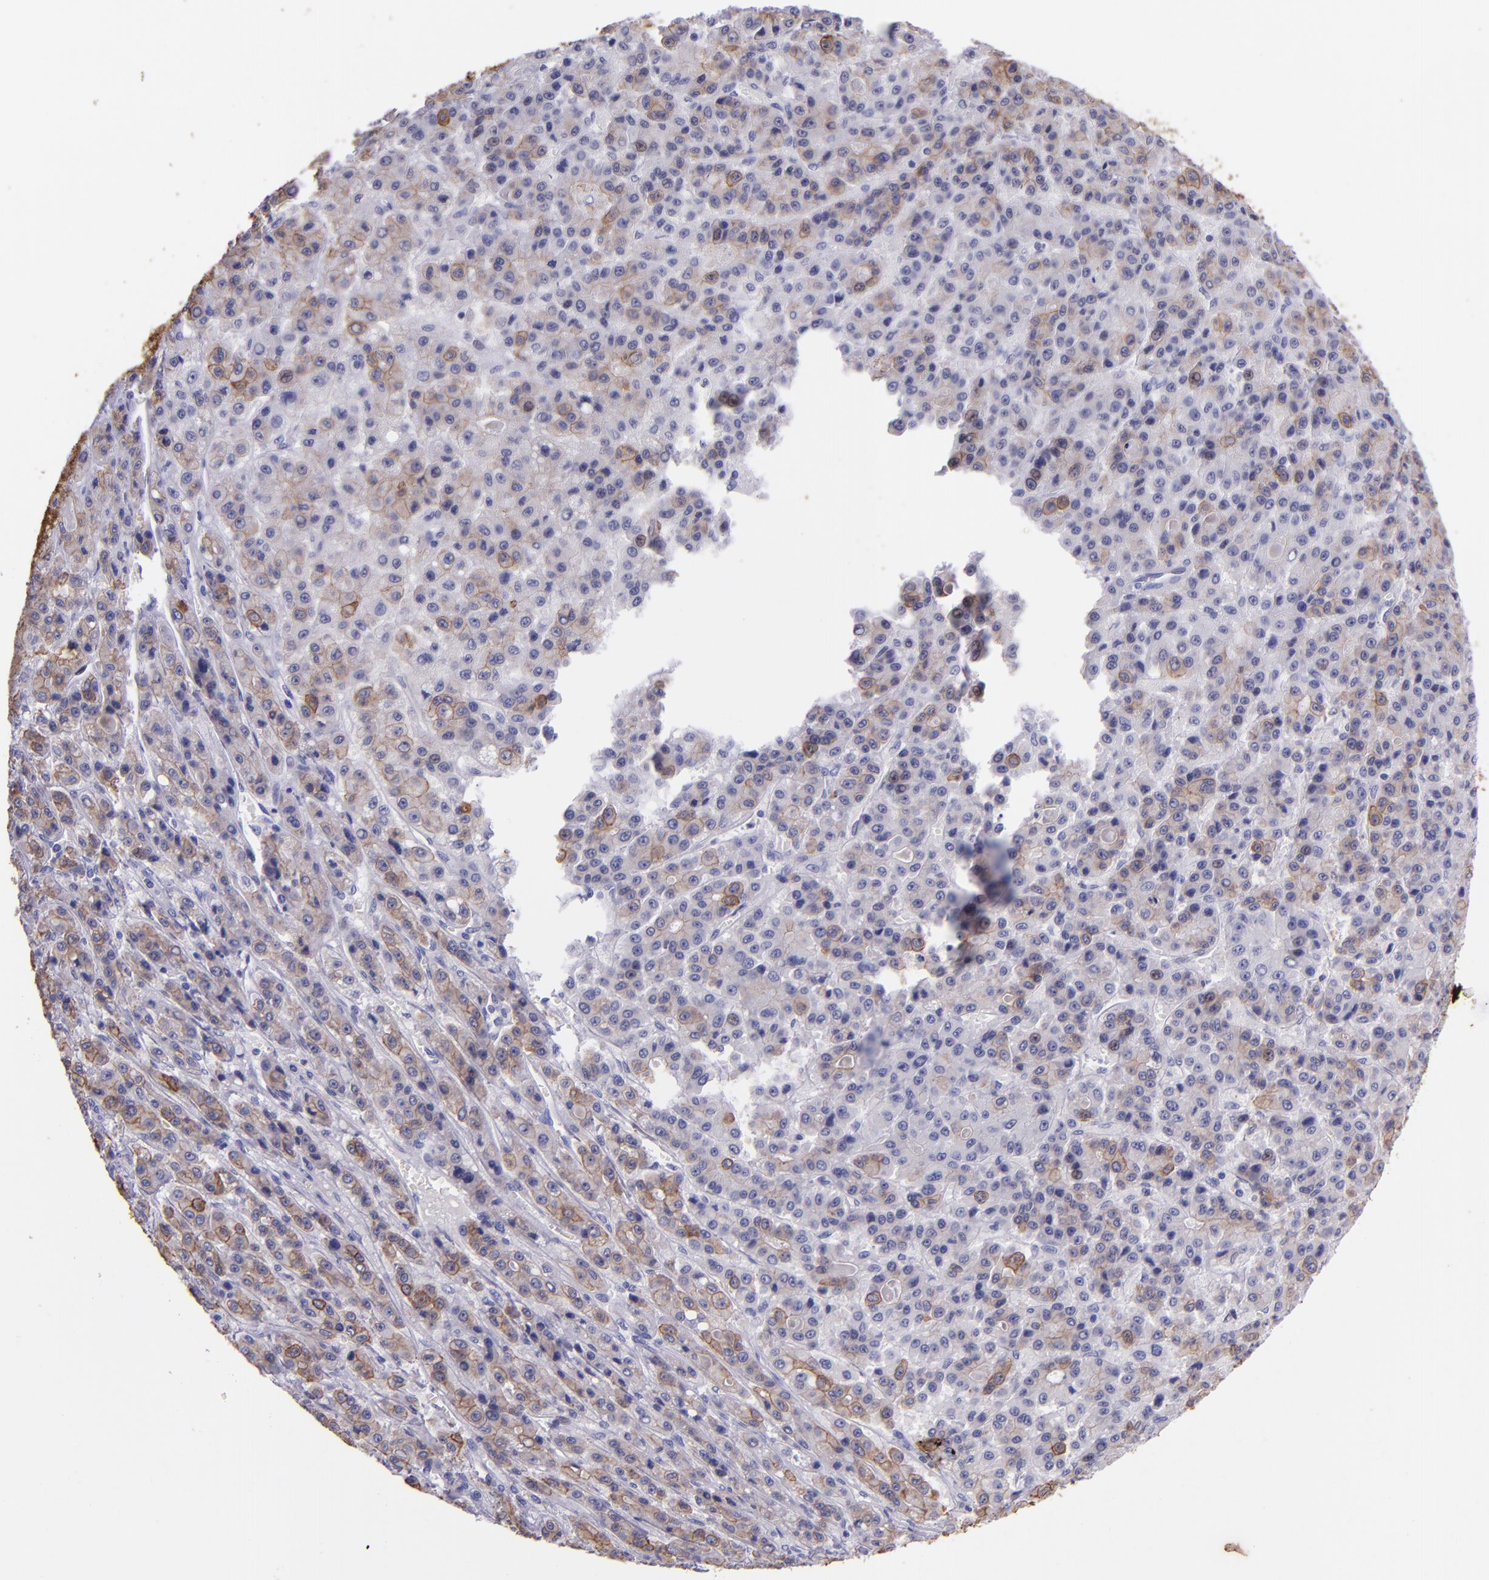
{"staining": {"intensity": "moderate", "quantity": "25%-75%", "location": "cytoplasmic/membranous"}, "tissue": "liver cancer", "cell_type": "Tumor cells", "image_type": "cancer", "snomed": [{"axis": "morphology", "description": "Carcinoma, Hepatocellular, NOS"}, {"axis": "topography", "description": "Liver"}], "caption": "The immunohistochemical stain highlights moderate cytoplasmic/membranous staining in tumor cells of liver cancer (hepatocellular carcinoma) tissue.", "gene": "KRT4", "patient": {"sex": "male", "age": 70}}